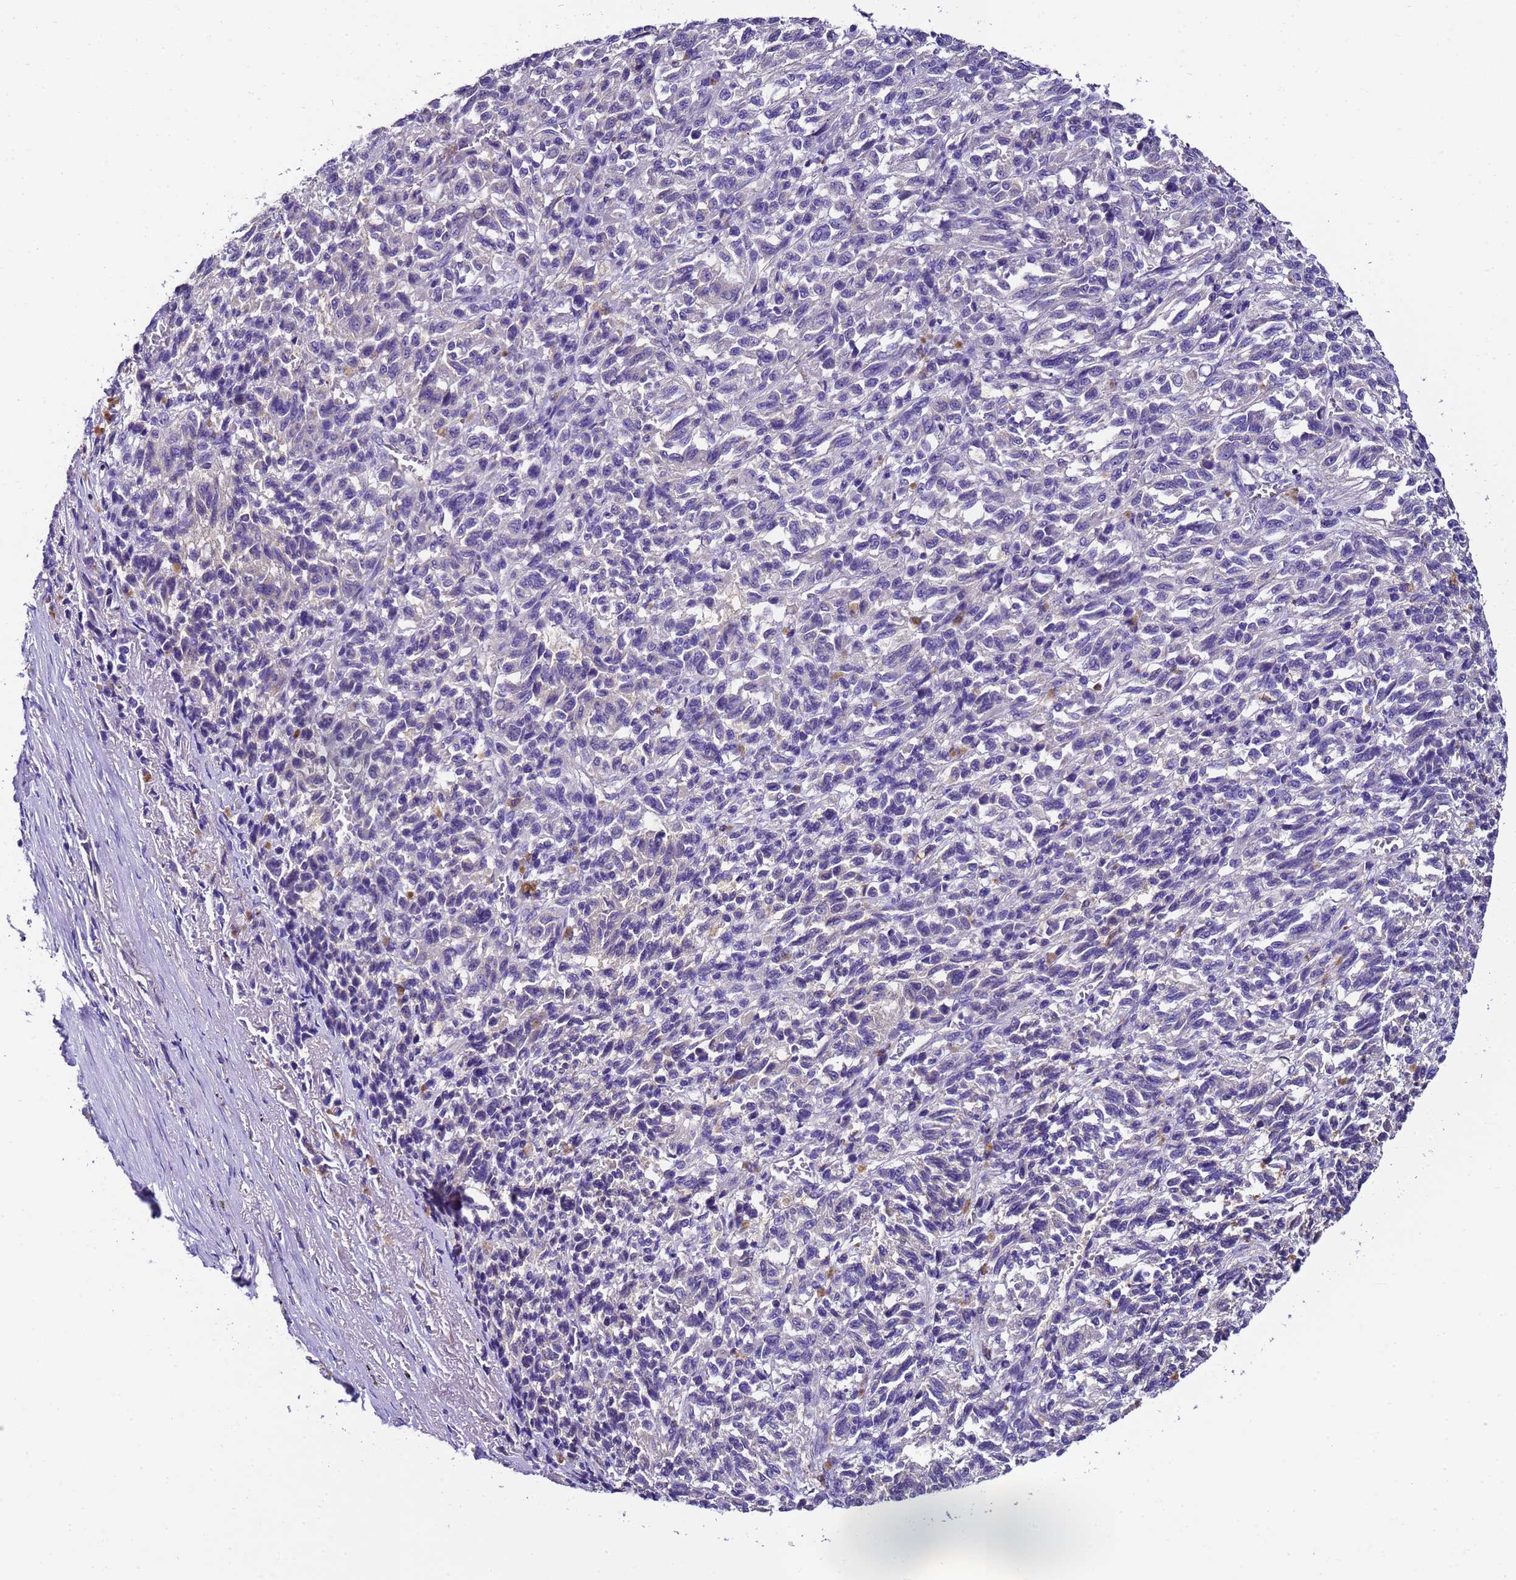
{"staining": {"intensity": "negative", "quantity": "none", "location": "none"}, "tissue": "melanoma", "cell_type": "Tumor cells", "image_type": "cancer", "snomed": [{"axis": "morphology", "description": "Malignant melanoma, Metastatic site"}, {"axis": "topography", "description": "Lung"}], "caption": "An image of human malignant melanoma (metastatic site) is negative for staining in tumor cells.", "gene": "UGT2A1", "patient": {"sex": "male", "age": 64}}